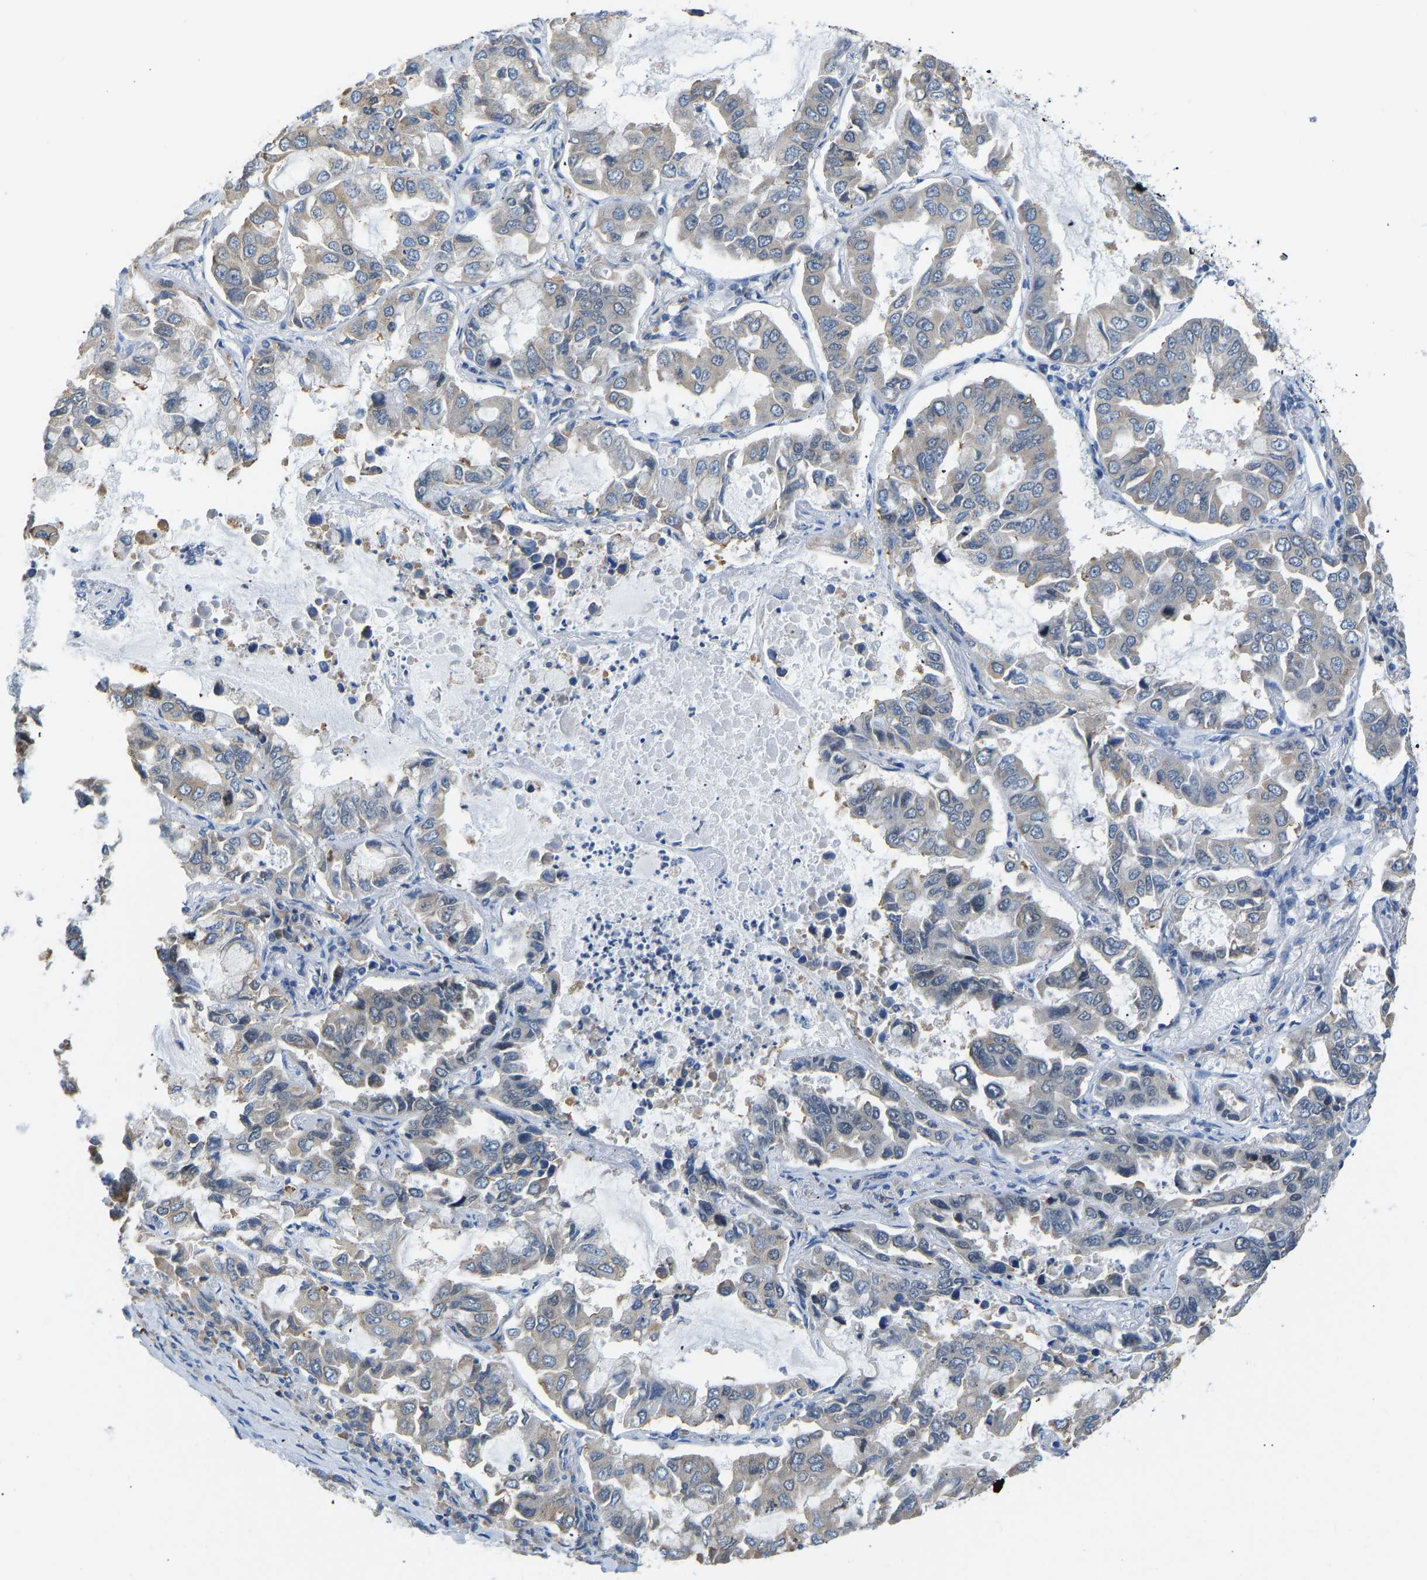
{"staining": {"intensity": "negative", "quantity": "none", "location": "none"}, "tissue": "lung cancer", "cell_type": "Tumor cells", "image_type": "cancer", "snomed": [{"axis": "morphology", "description": "Adenocarcinoma, NOS"}, {"axis": "topography", "description": "Lung"}], "caption": "Immunohistochemistry histopathology image of neoplastic tissue: human lung adenocarcinoma stained with DAB reveals no significant protein staining in tumor cells.", "gene": "VRK1", "patient": {"sex": "male", "age": 64}}